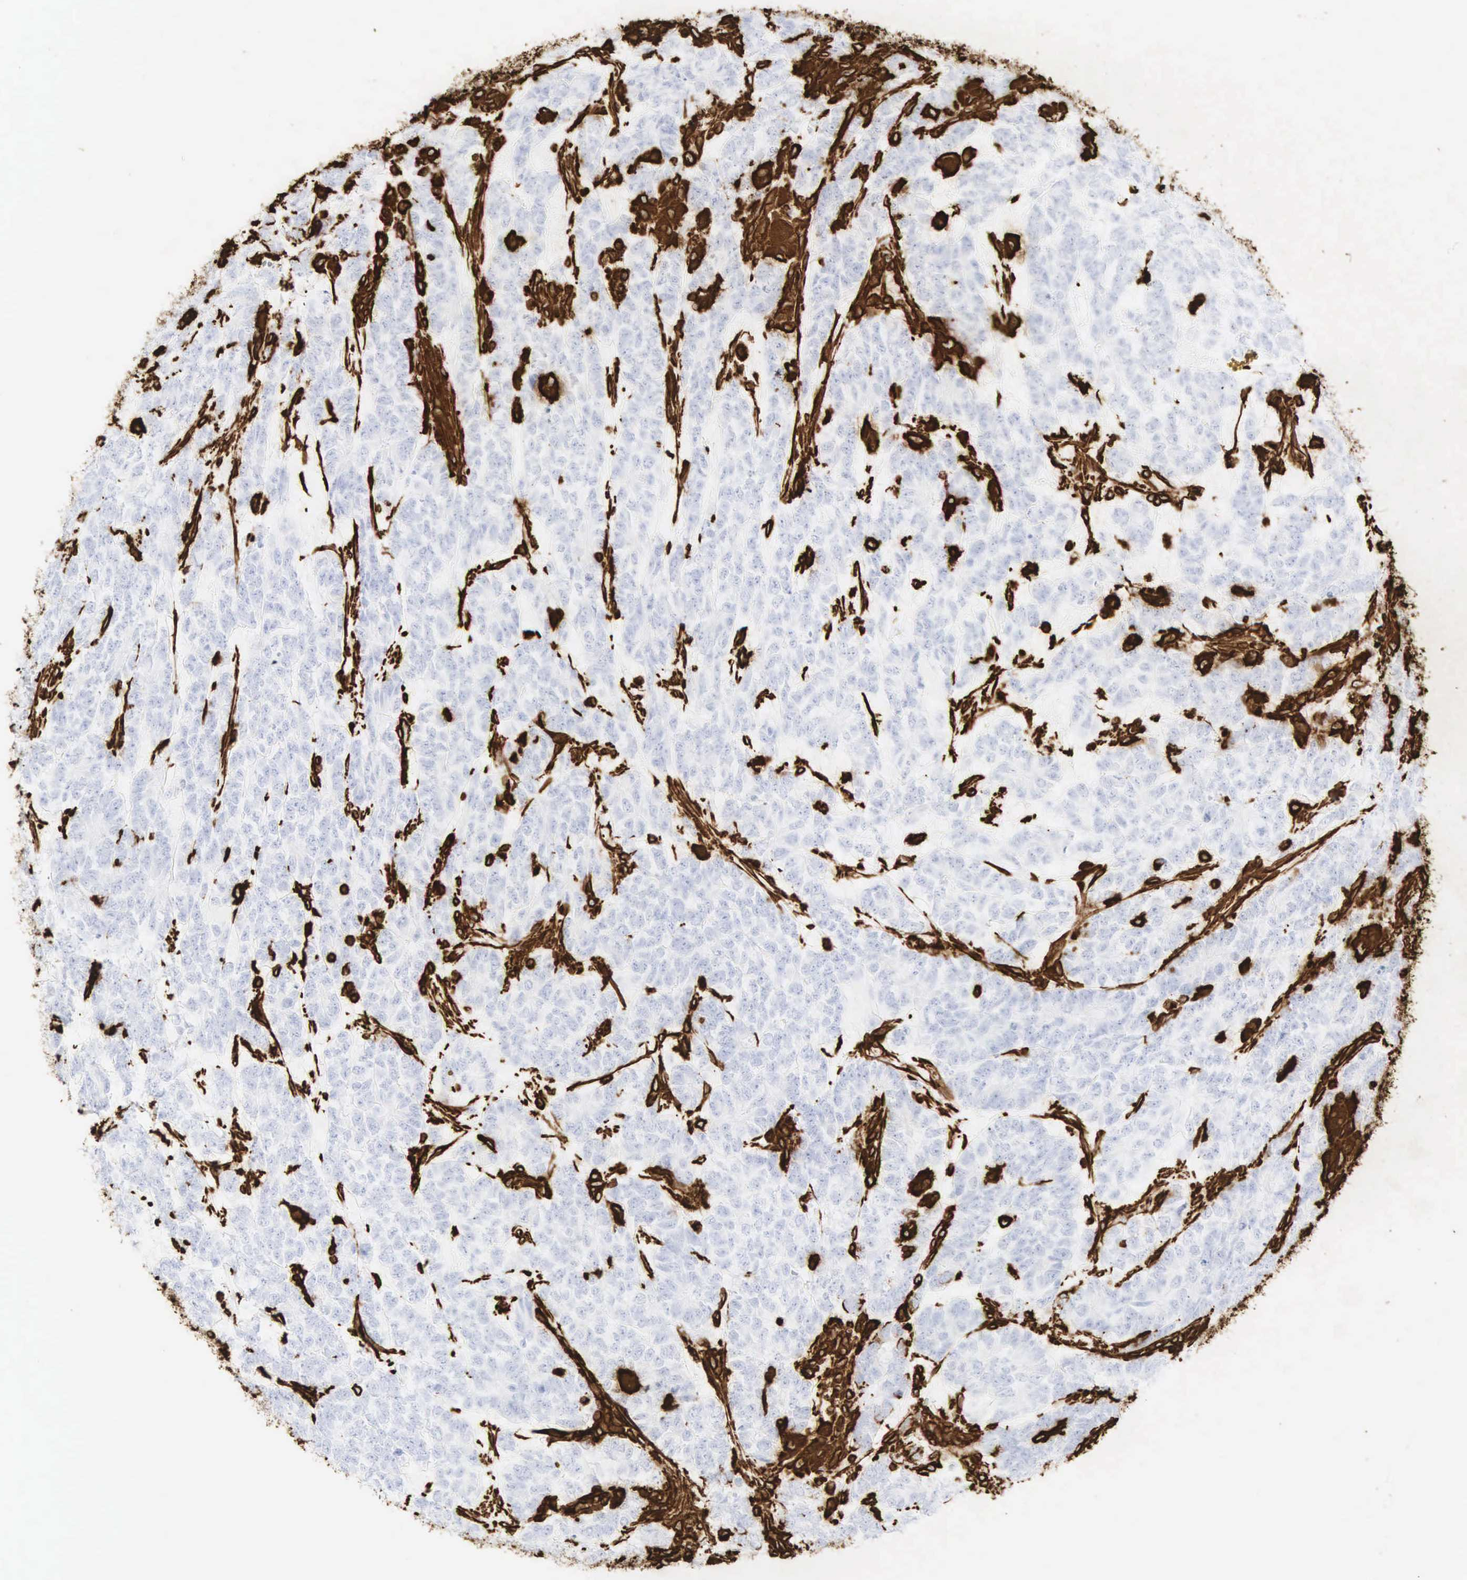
{"staining": {"intensity": "strong", "quantity": "25%-75%", "location": "cytoplasmic/membranous,nuclear"}, "tissue": "testis cancer", "cell_type": "Tumor cells", "image_type": "cancer", "snomed": [{"axis": "morphology", "description": "Carcinoma, Embryonal, NOS"}, {"axis": "topography", "description": "Testis"}], "caption": "Strong cytoplasmic/membranous and nuclear expression is present in approximately 25%-75% of tumor cells in testis cancer.", "gene": "VIM", "patient": {"sex": "male", "age": 26}}